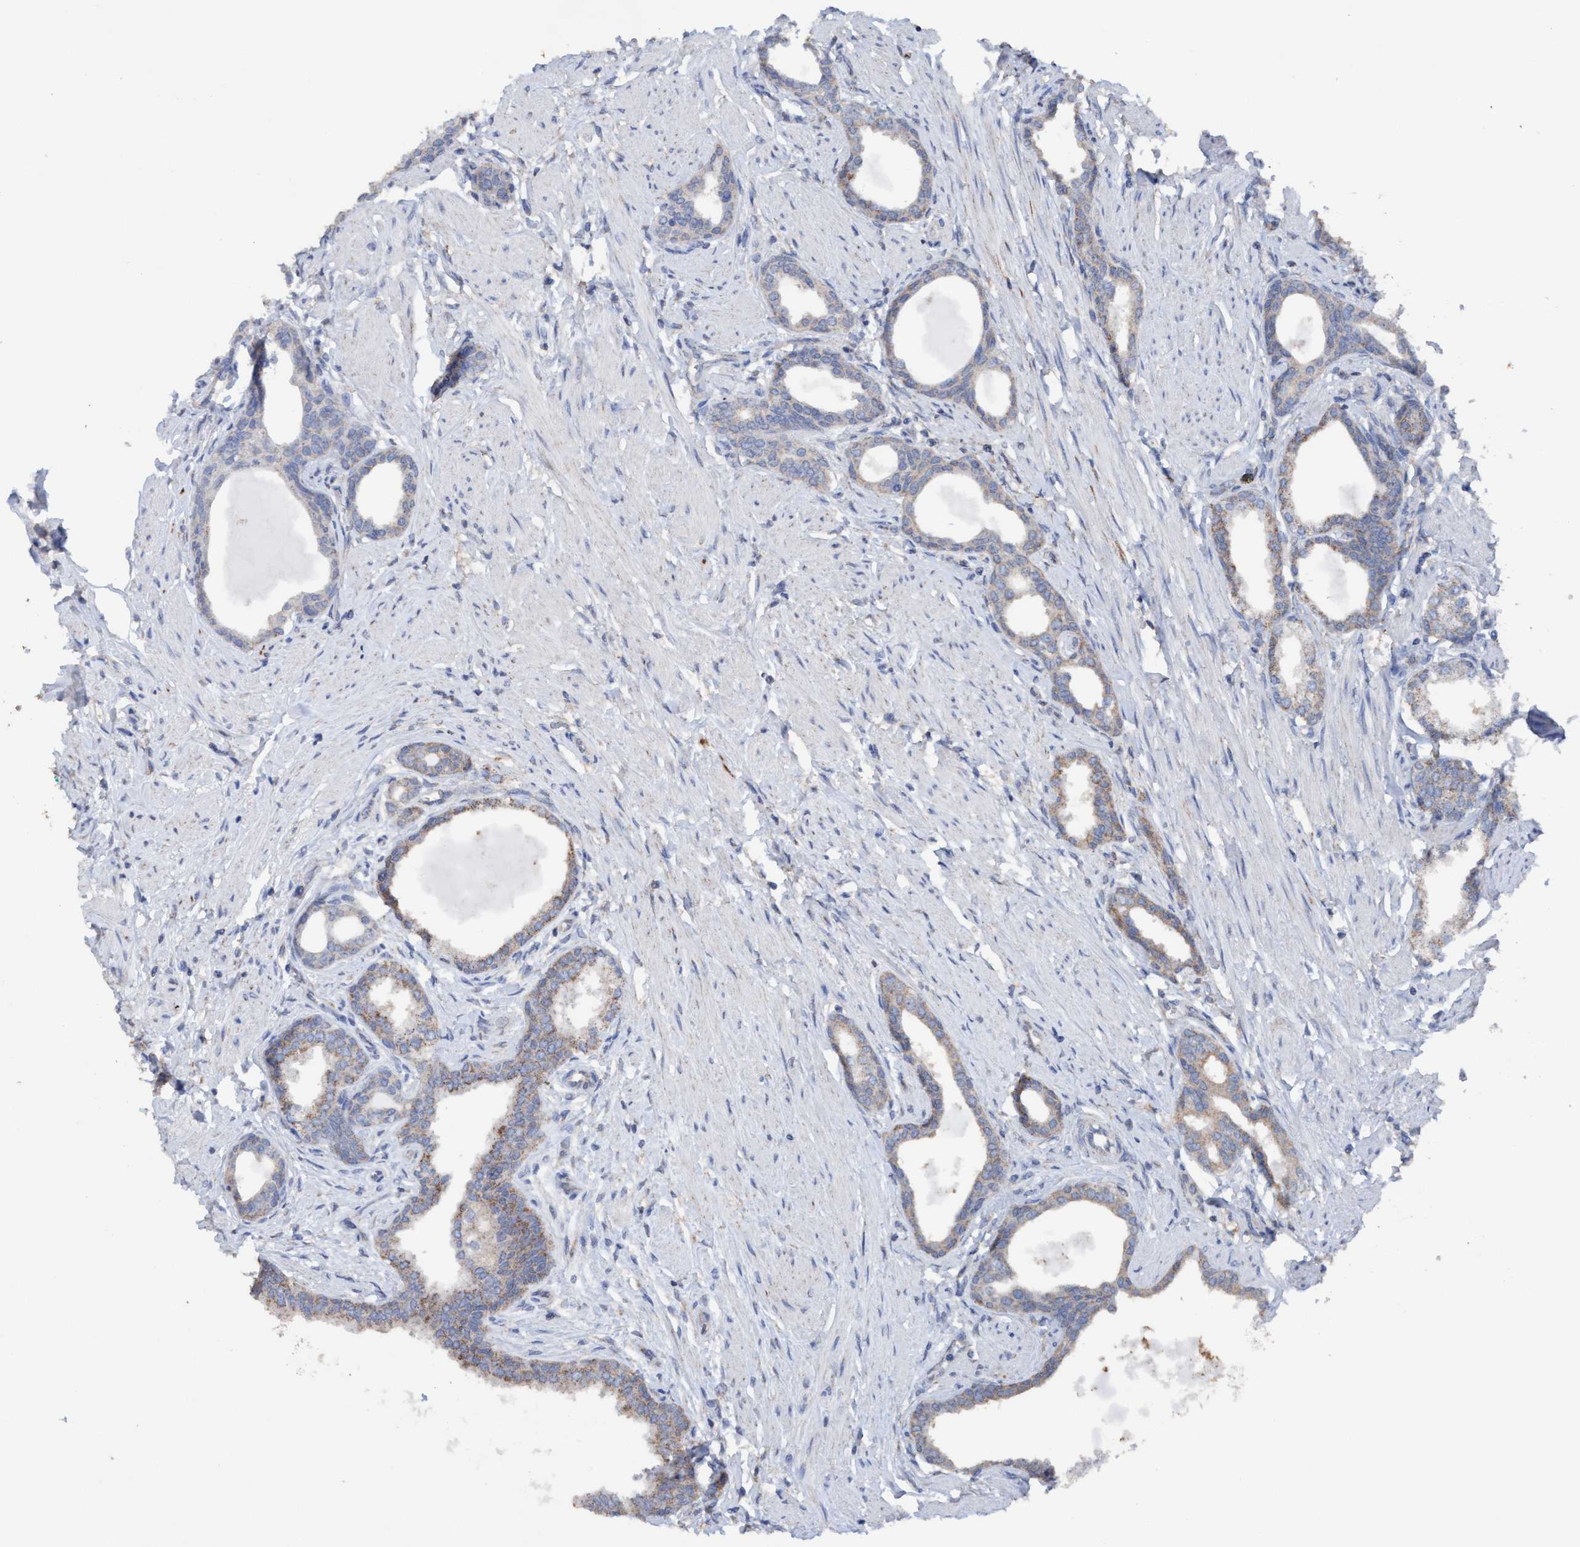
{"staining": {"intensity": "weak", "quantity": "<25%", "location": "cytoplasmic/membranous"}, "tissue": "prostate cancer", "cell_type": "Tumor cells", "image_type": "cancer", "snomed": [{"axis": "morphology", "description": "Adenocarcinoma, High grade"}, {"axis": "topography", "description": "Prostate"}], "caption": "This is an immunohistochemistry micrograph of human prostate cancer (adenocarcinoma (high-grade)). There is no positivity in tumor cells.", "gene": "RSAD1", "patient": {"sex": "male", "age": 52}}